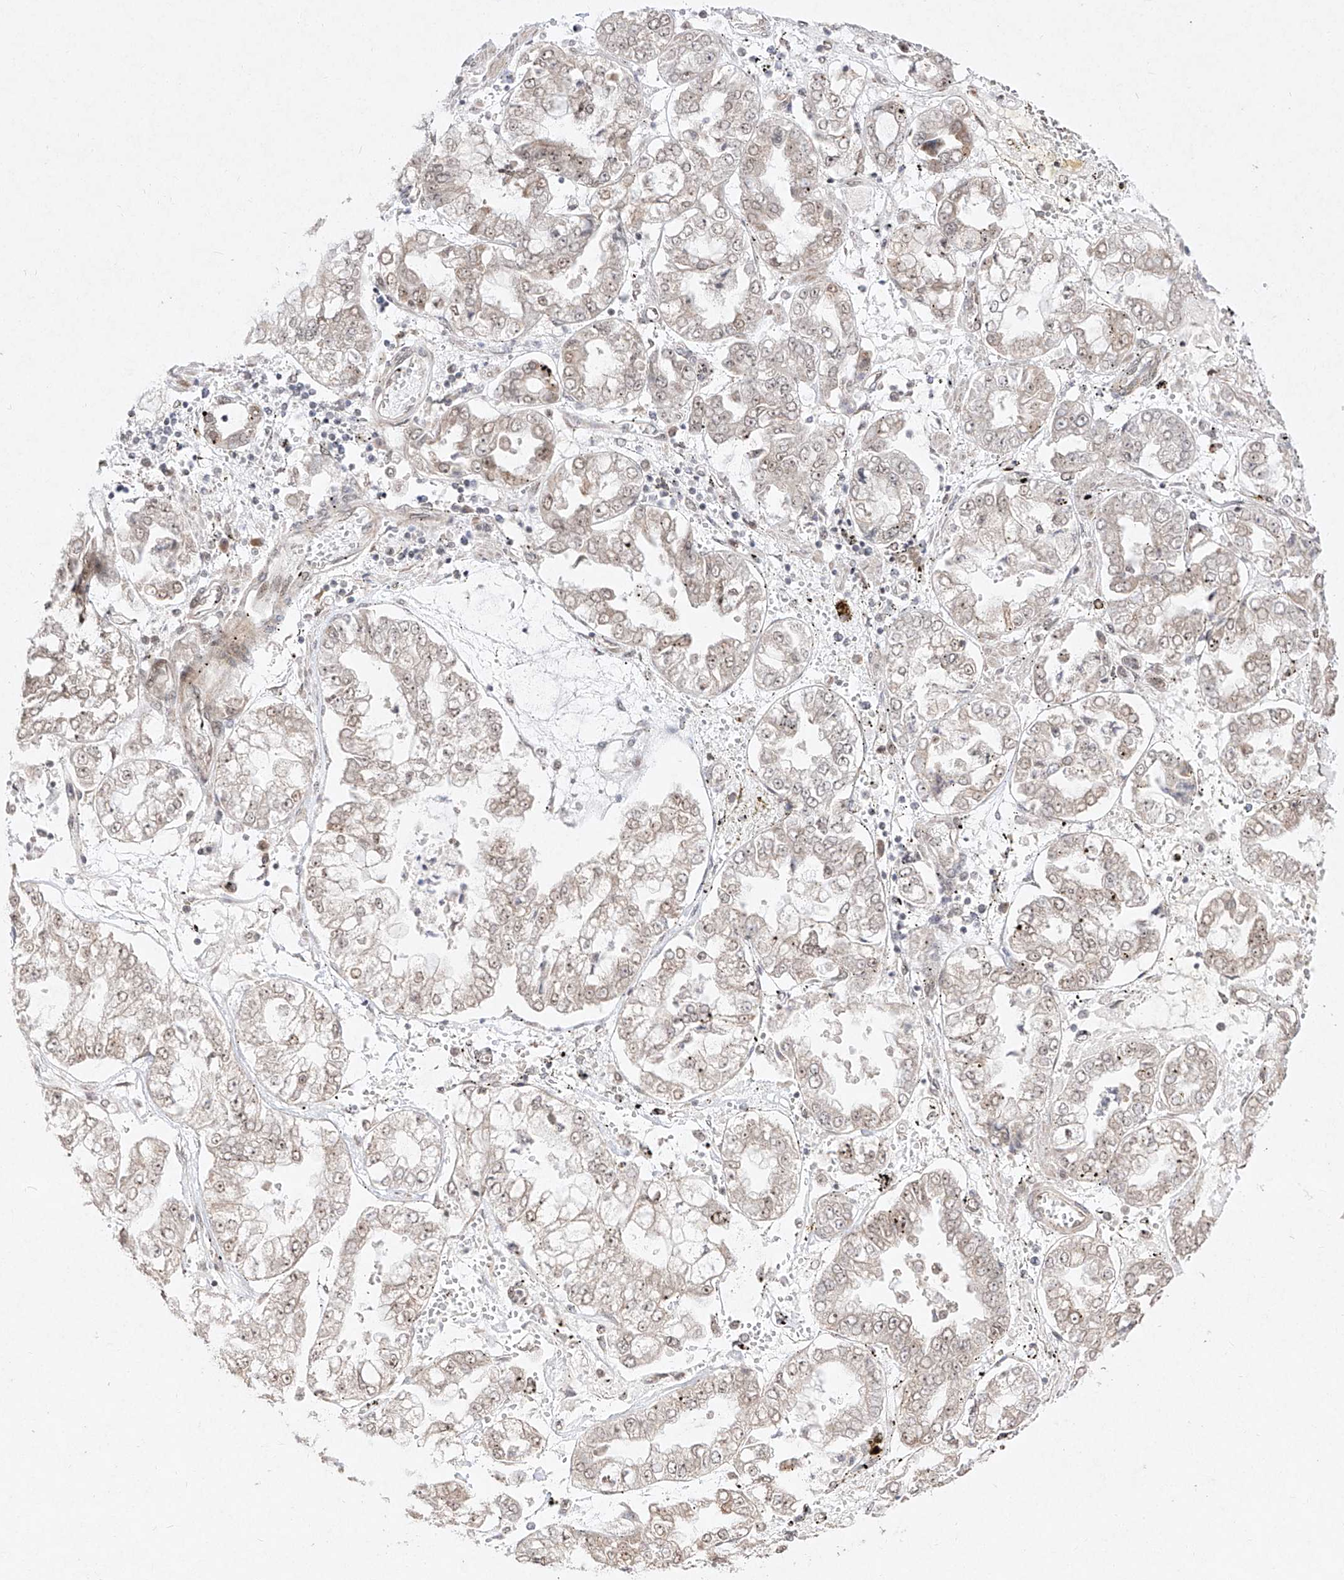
{"staining": {"intensity": "weak", "quantity": "<25%", "location": "nuclear"}, "tissue": "stomach cancer", "cell_type": "Tumor cells", "image_type": "cancer", "snomed": [{"axis": "morphology", "description": "Adenocarcinoma, NOS"}, {"axis": "topography", "description": "Stomach"}], "caption": "Adenocarcinoma (stomach) stained for a protein using immunohistochemistry demonstrates no staining tumor cells.", "gene": "SNRNP27", "patient": {"sex": "male", "age": 76}}